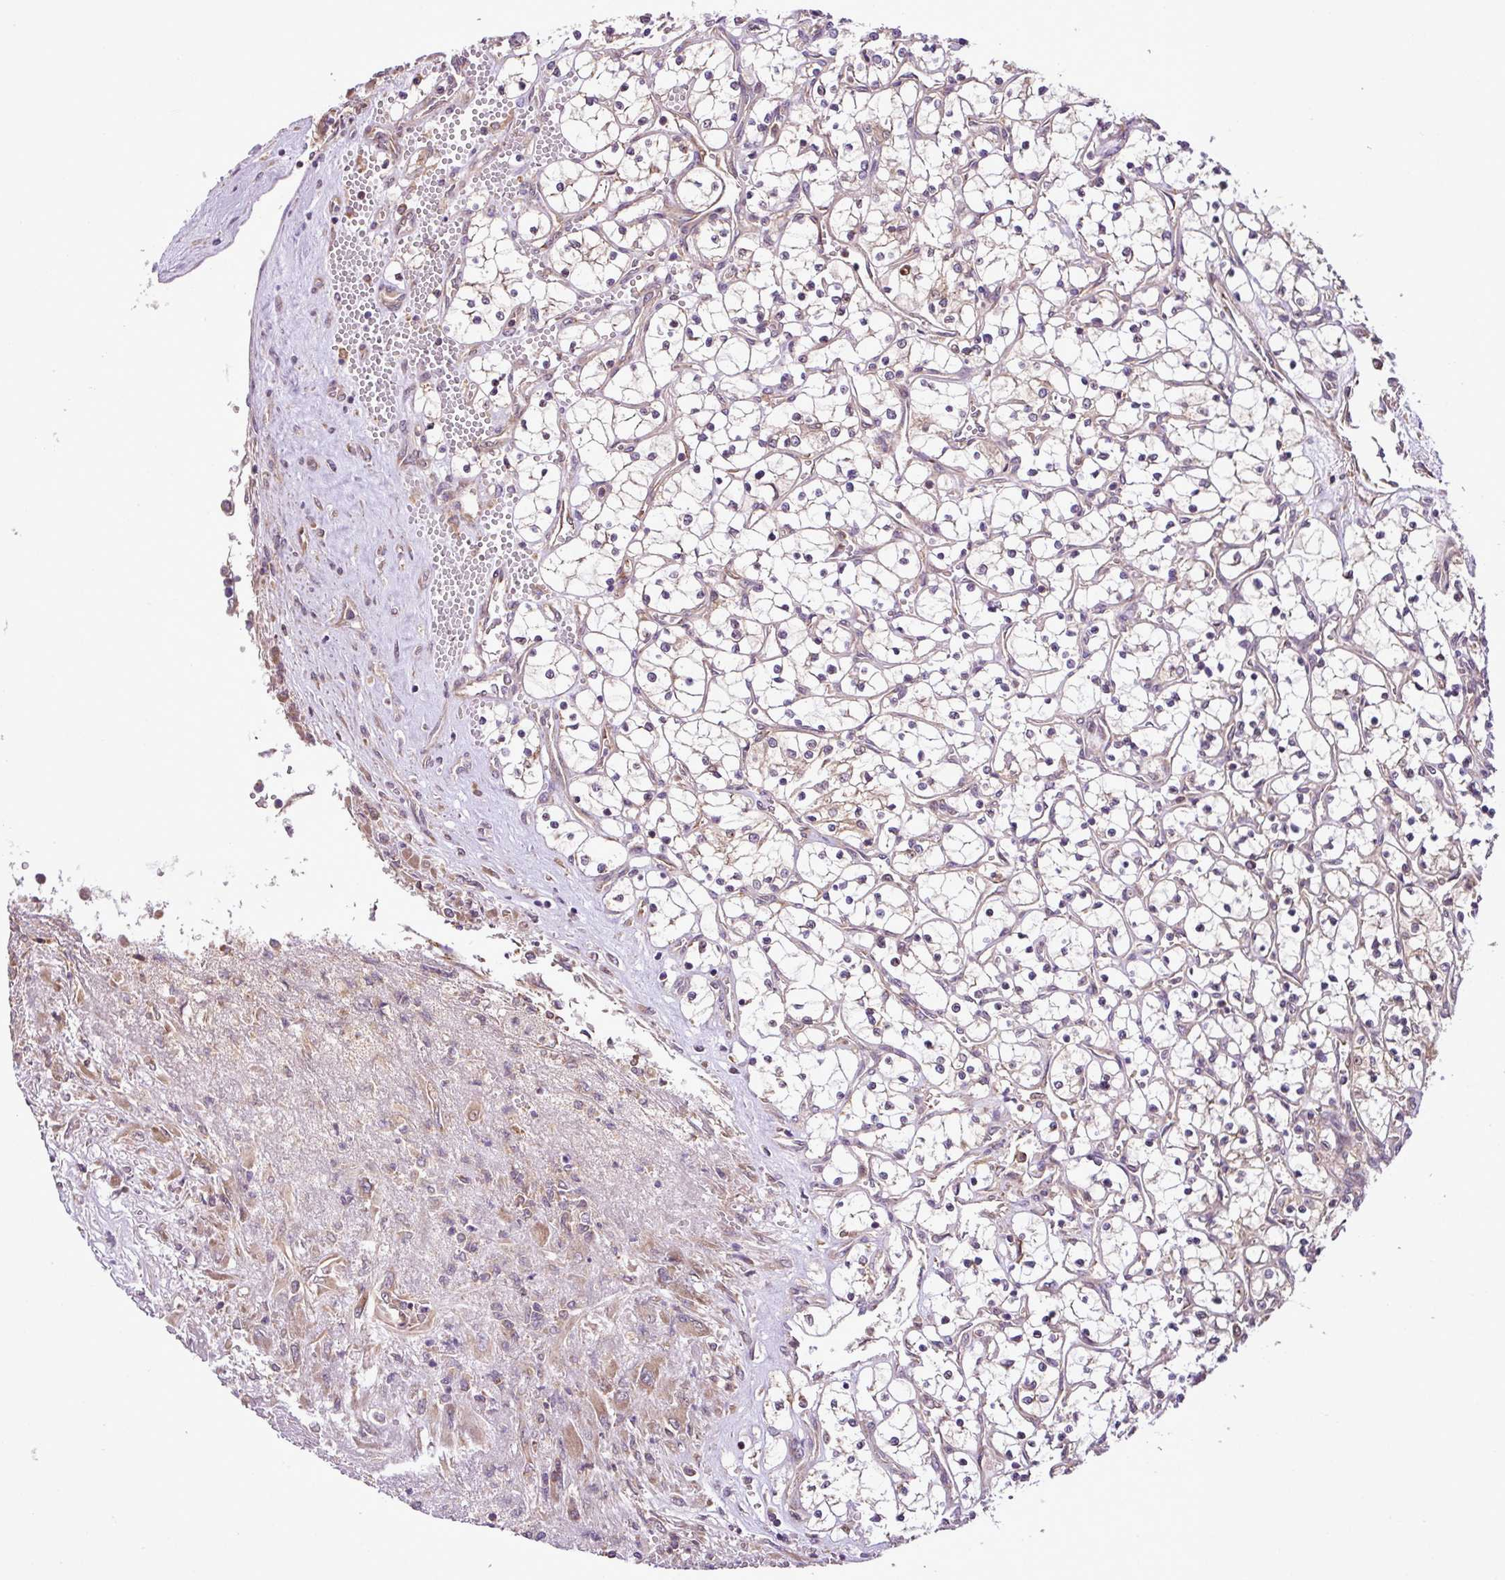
{"staining": {"intensity": "weak", "quantity": "<25%", "location": "cytoplasmic/membranous"}, "tissue": "renal cancer", "cell_type": "Tumor cells", "image_type": "cancer", "snomed": [{"axis": "morphology", "description": "Adenocarcinoma, NOS"}, {"axis": "topography", "description": "Kidney"}], "caption": "Immunohistochemistry of adenocarcinoma (renal) exhibits no positivity in tumor cells.", "gene": "DLGAP4", "patient": {"sex": "female", "age": 69}}